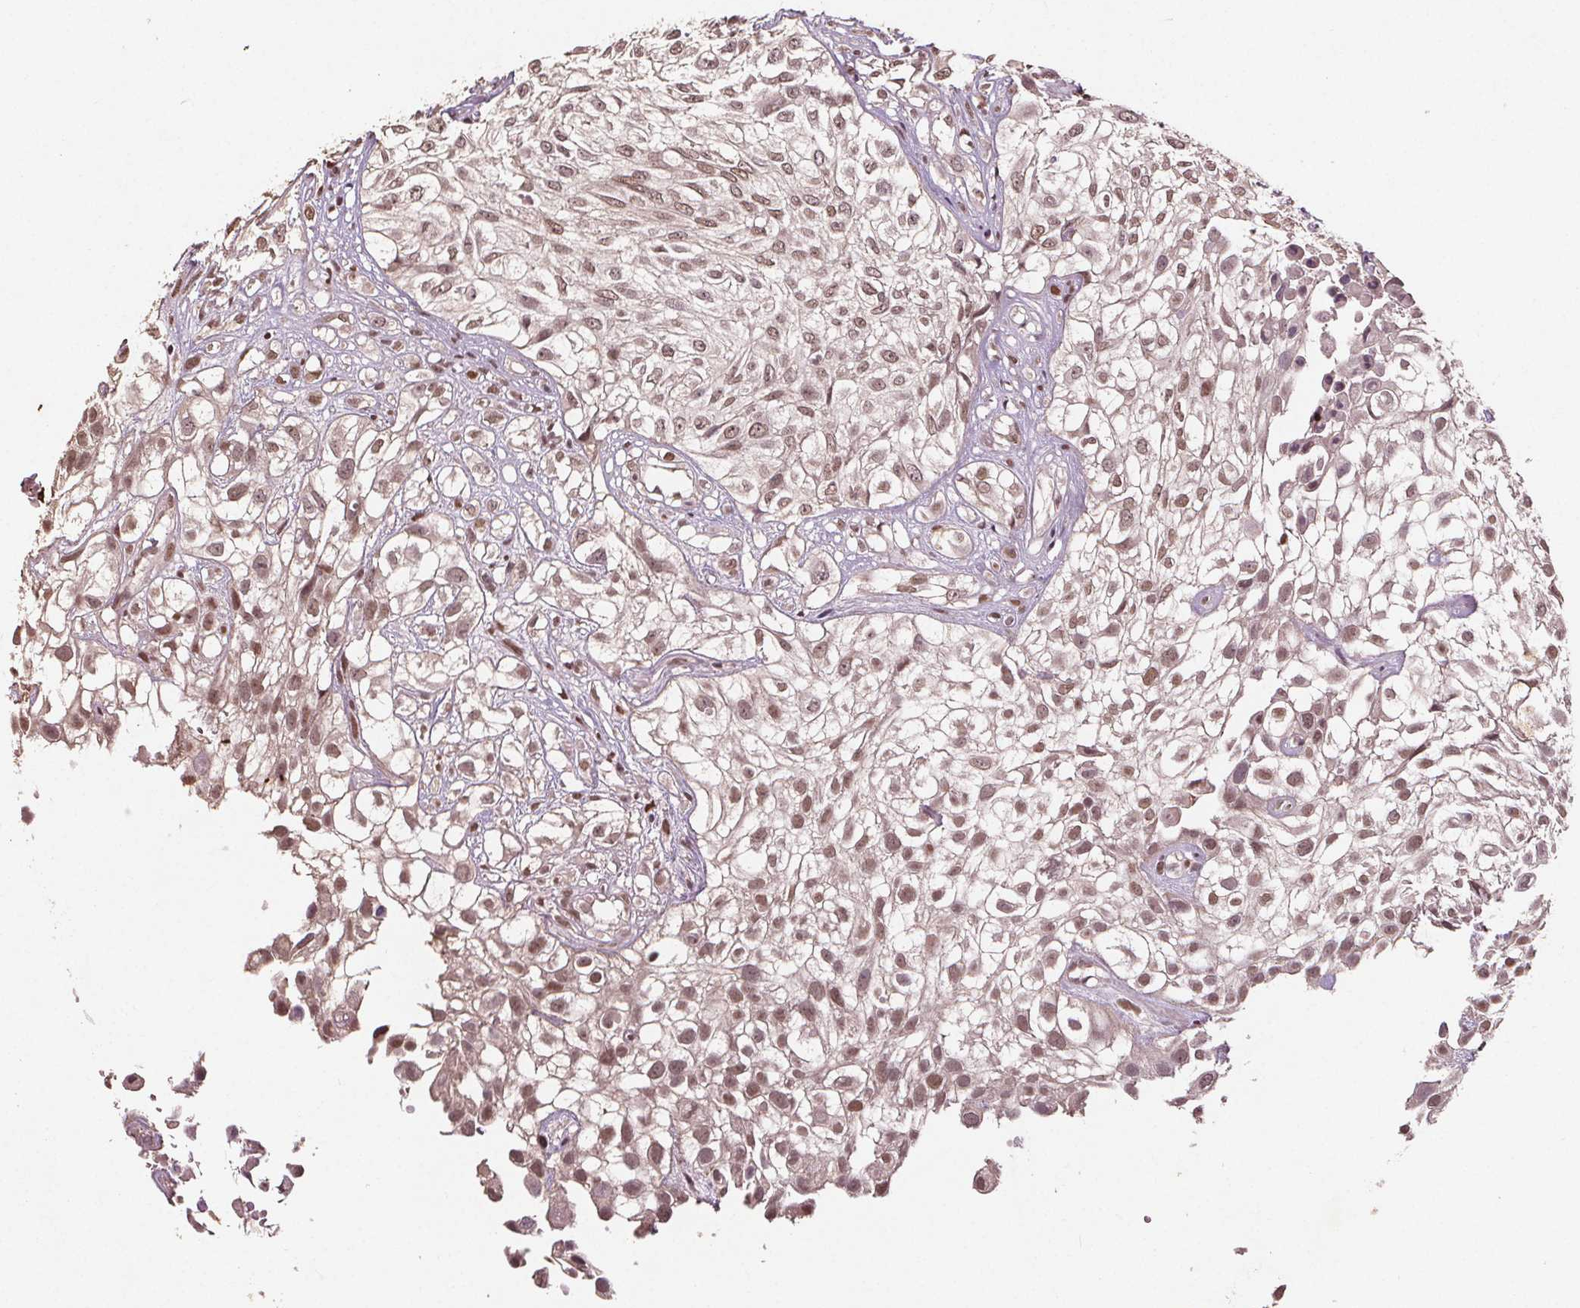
{"staining": {"intensity": "weak", "quantity": ">75%", "location": "nuclear"}, "tissue": "urothelial cancer", "cell_type": "Tumor cells", "image_type": "cancer", "snomed": [{"axis": "morphology", "description": "Urothelial carcinoma, High grade"}, {"axis": "topography", "description": "Urinary bladder"}], "caption": "Urothelial carcinoma (high-grade) stained for a protein displays weak nuclear positivity in tumor cells. (DAB IHC with brightfield microscopy, high magnification).", "gene": "DNMT3B", "patient": {"sex": "male", "age": 56}}